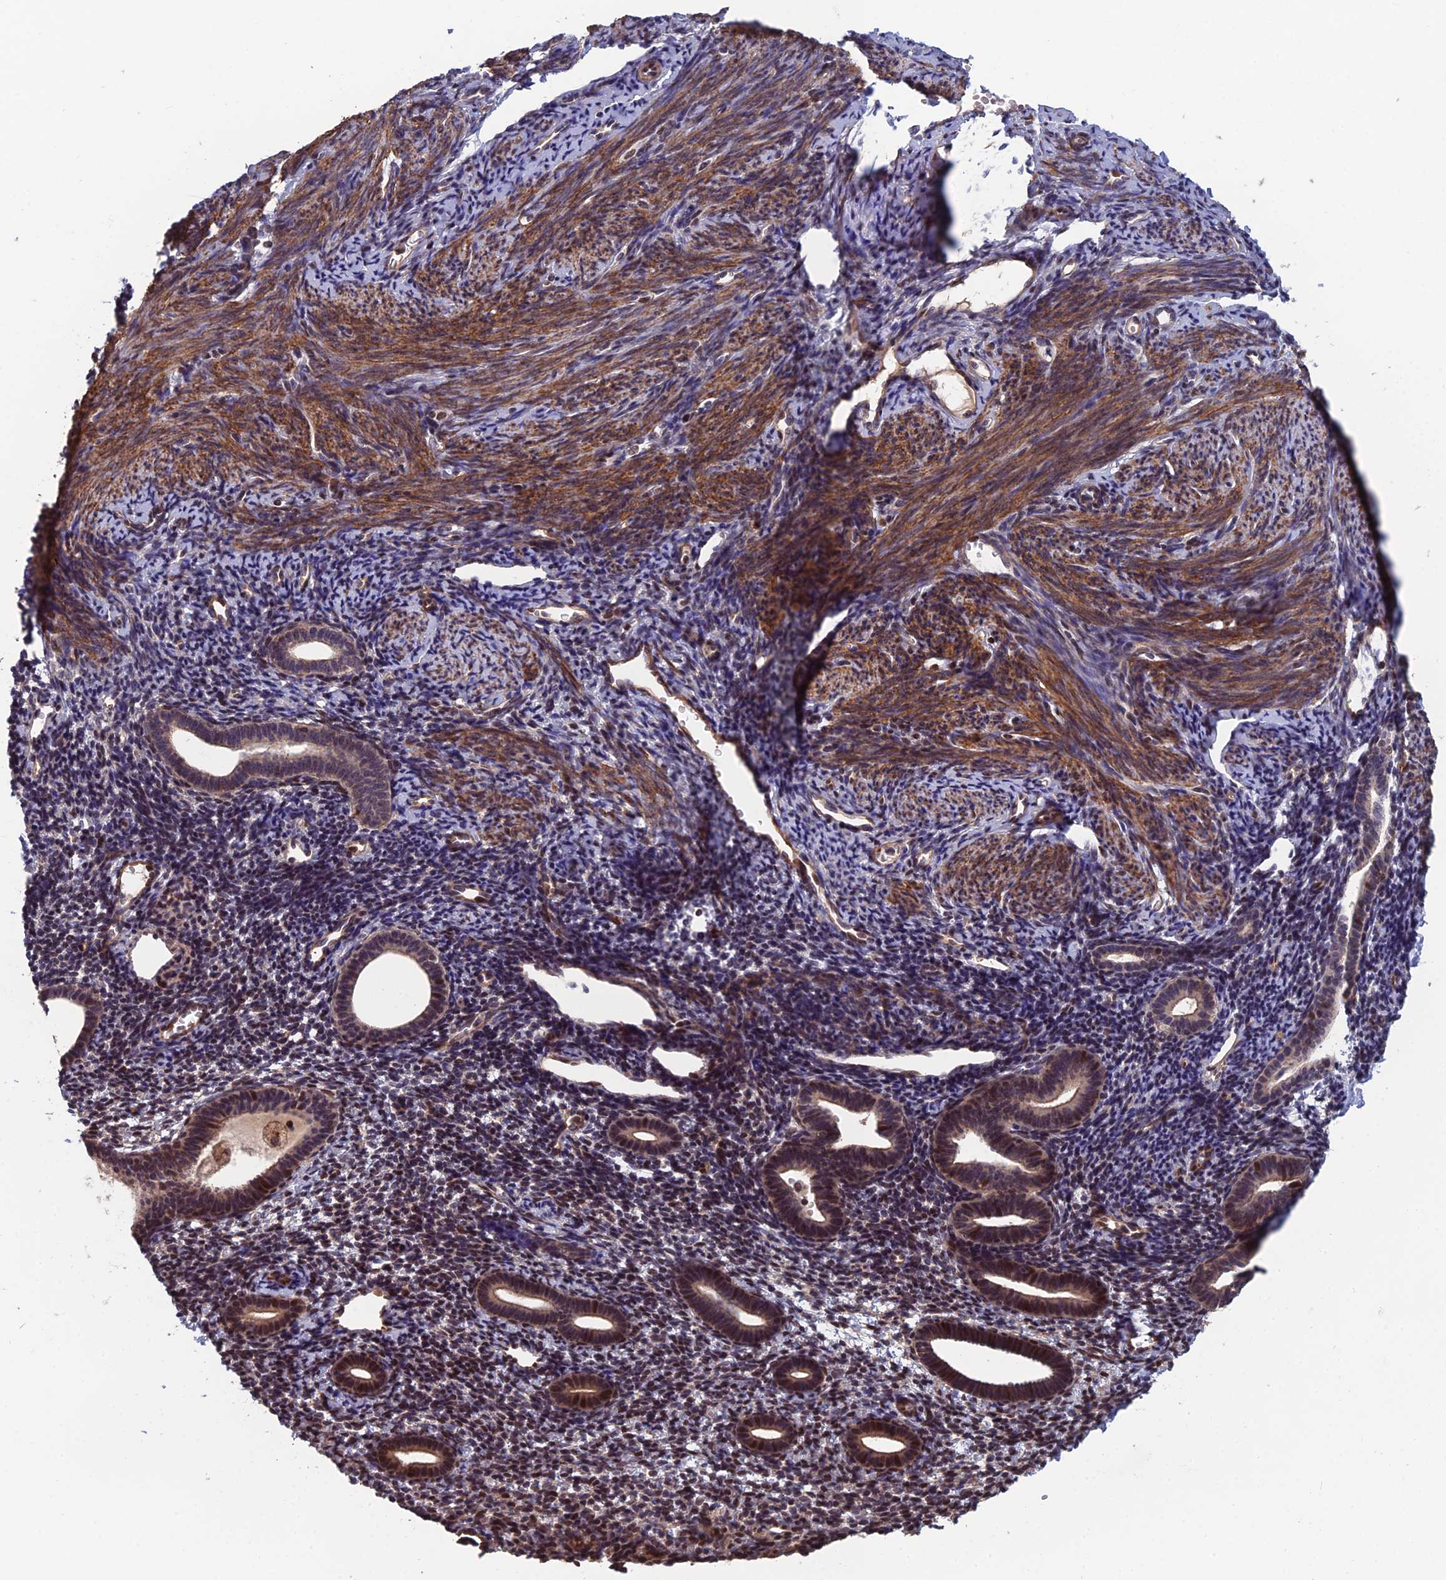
{"staining": {"intensity": "moderate", "quantity": "25%-75%", "location": "nuclear"}, "tissue": "endometrium", "cell_type": "Cells in endometrial stroma", "image_type": "normal", "snomed": [{"axis": "morphology", "description": "Normal tissue, NOS"}, {"axis": "topography", "description": "Endometrium"}], "caption": "IHC micrograph of benign endometrium: human endometrium stained using immunohistochemistry displays medium levels of moderate protein expression localized specifically in the nuclear of cells in endometrial stroma, appearing as a nuclear brown color.", "gene": "CCDC183", "patient": {"sex": "female", "age": 56}}